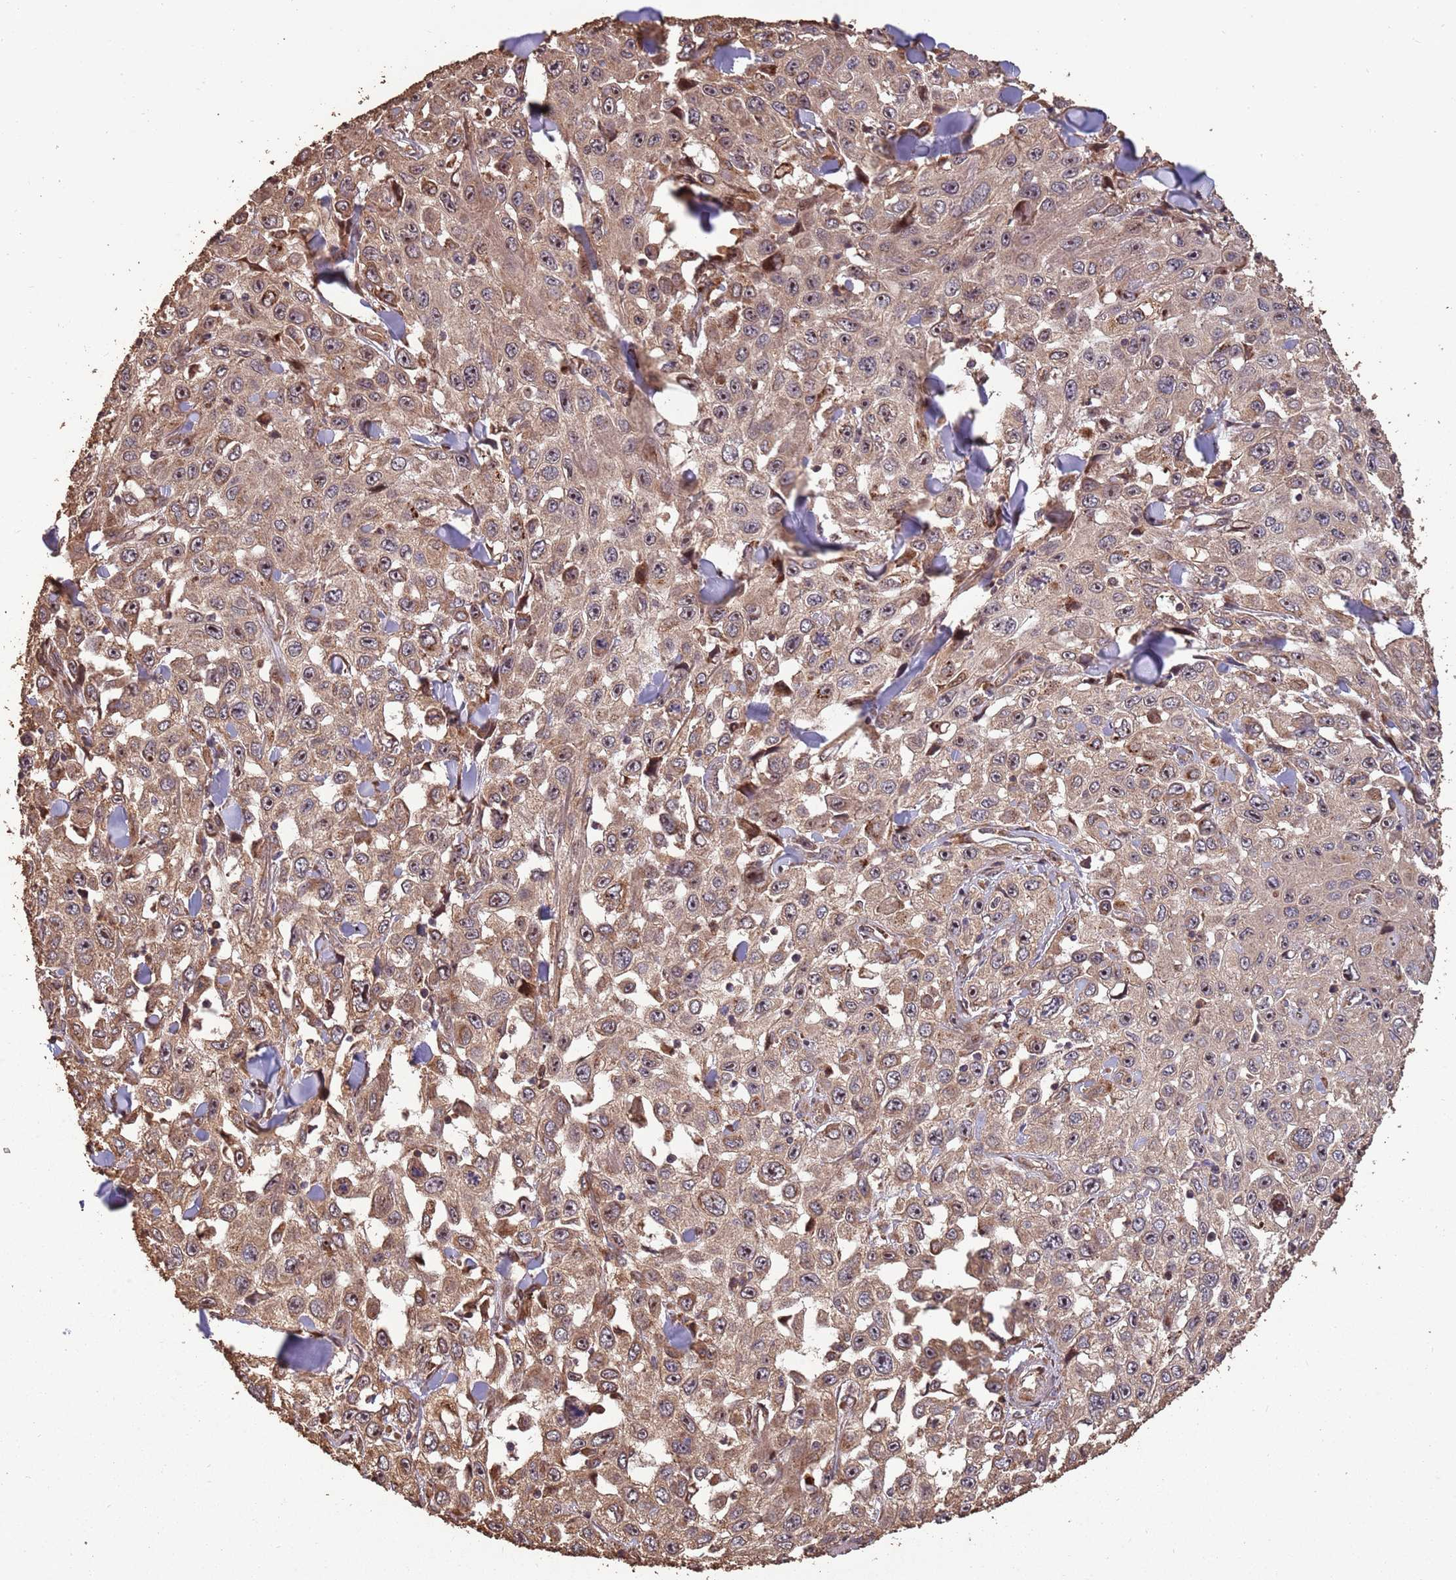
{"staining": {"intensity": "moderate", "quantity": ">75%", "location": "cytoplasmic/membranous,nuclear"}, "tissue": "skin cancer", "cell_type": "Tumor cells", "image_type": "cancer", "snomed": [{"axis": "morphology", "description": "Squamous cell carcinoma, NOS"}, {"axis": "topography", "description": "Skin"}], "caption": "Skin squamous cell carcinoma stained with a brown dye shows moderate cytoplasmic/membranous and nuclear positive expression in about >75% of tumor cells.", "gene": "ZNF428", "patient": {"sex": "male", "age": 82}}